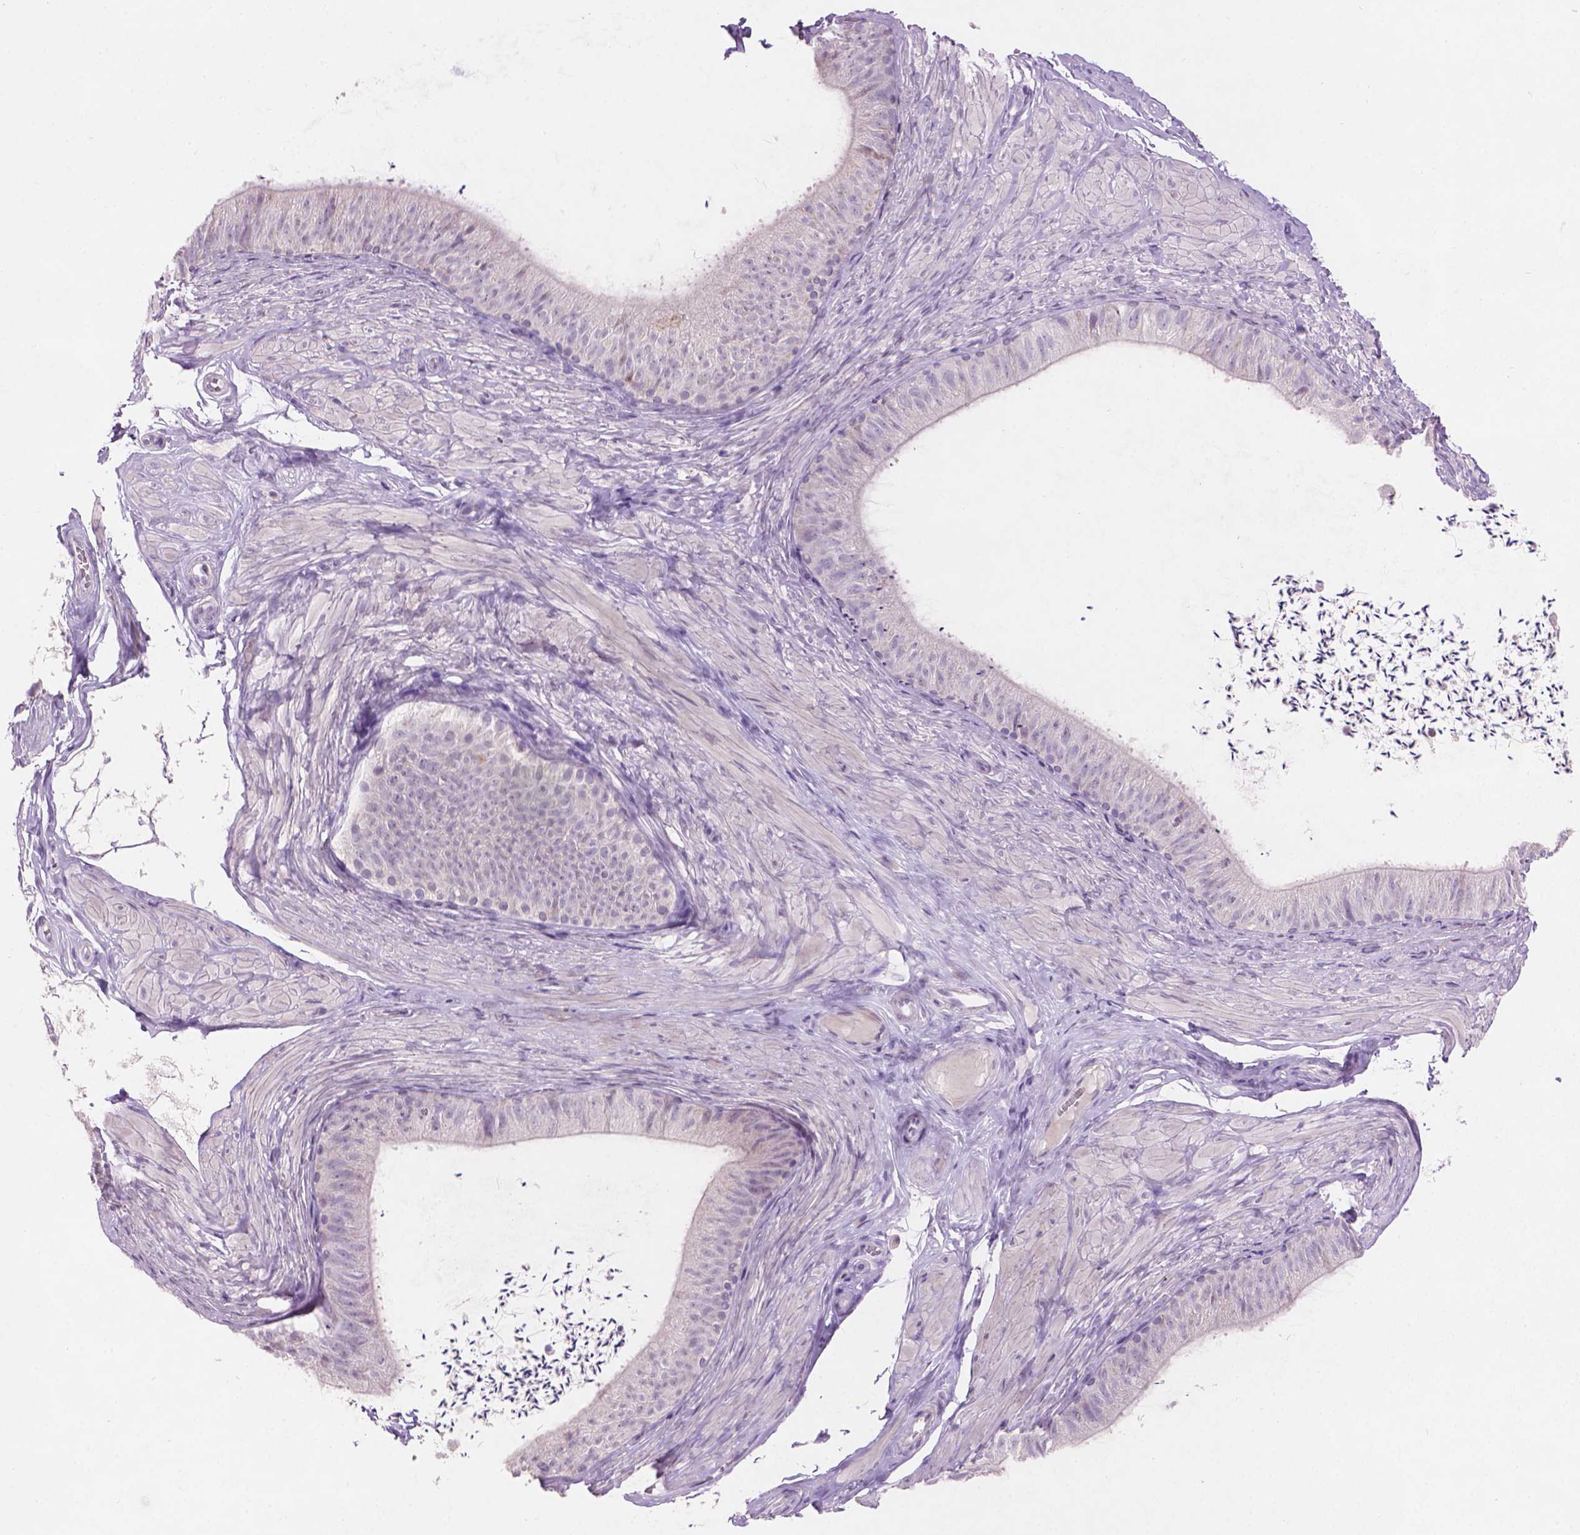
{"staining": {"intensity": "negative", "quantity": "none", "location": "none"}, "tissue": "epididymis", "cell_type": "Glandular cells", "image_type": "normal", "snomed": [{"axis": "morphology", "description": "Normal tissue, NOS"}, {"axis": "topography", "description": "Epididymis, spermatic cord, NOS"}, {"axis": "topography", "description": "Epididymis"}, {"axis": "topography", "description": "Peripheral nerve tissue"}], "caption": "Human epididymis stained for a protein using IHC exhibits no positivity in glandular cells.", "gene": "MLANA", "patient": {"sex": "male", "age": 29}}